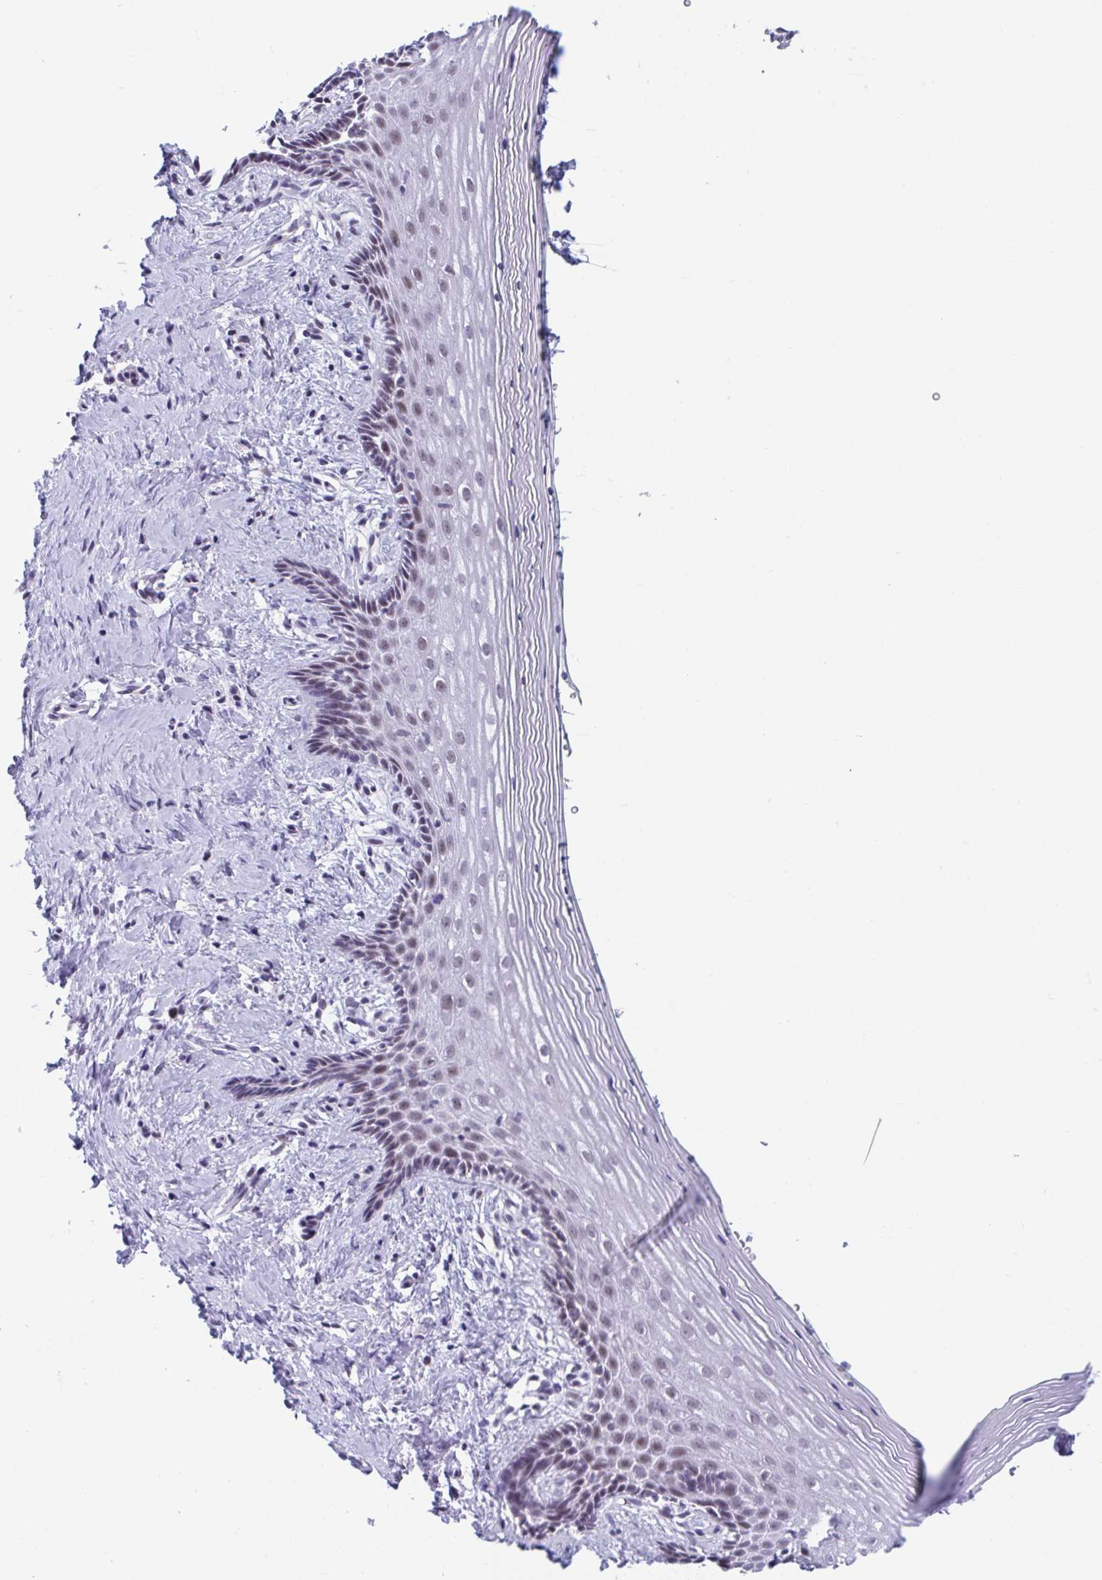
{"staining": {"intensity": "weak", "quantity": "25%-75%", "location": "nuclear"}, "tissue": "vagina", "cell_type": "Squamous epithelial cells", "image_type": "normal", "snomed": [{"axis": "morphology", "description": "Normal tissue, NOS"}, {"axis": "topography", "description": "Vagina"}], "caption": "An immunohistochemistry (IHC) photomicrograph of normal tissue is shown. Protein staining in brown highlights weak nuclear positivity in vagina within squamous epithelial cells.", "gene": "WDR72", "patient": {"sex": "female", "age": 42}}